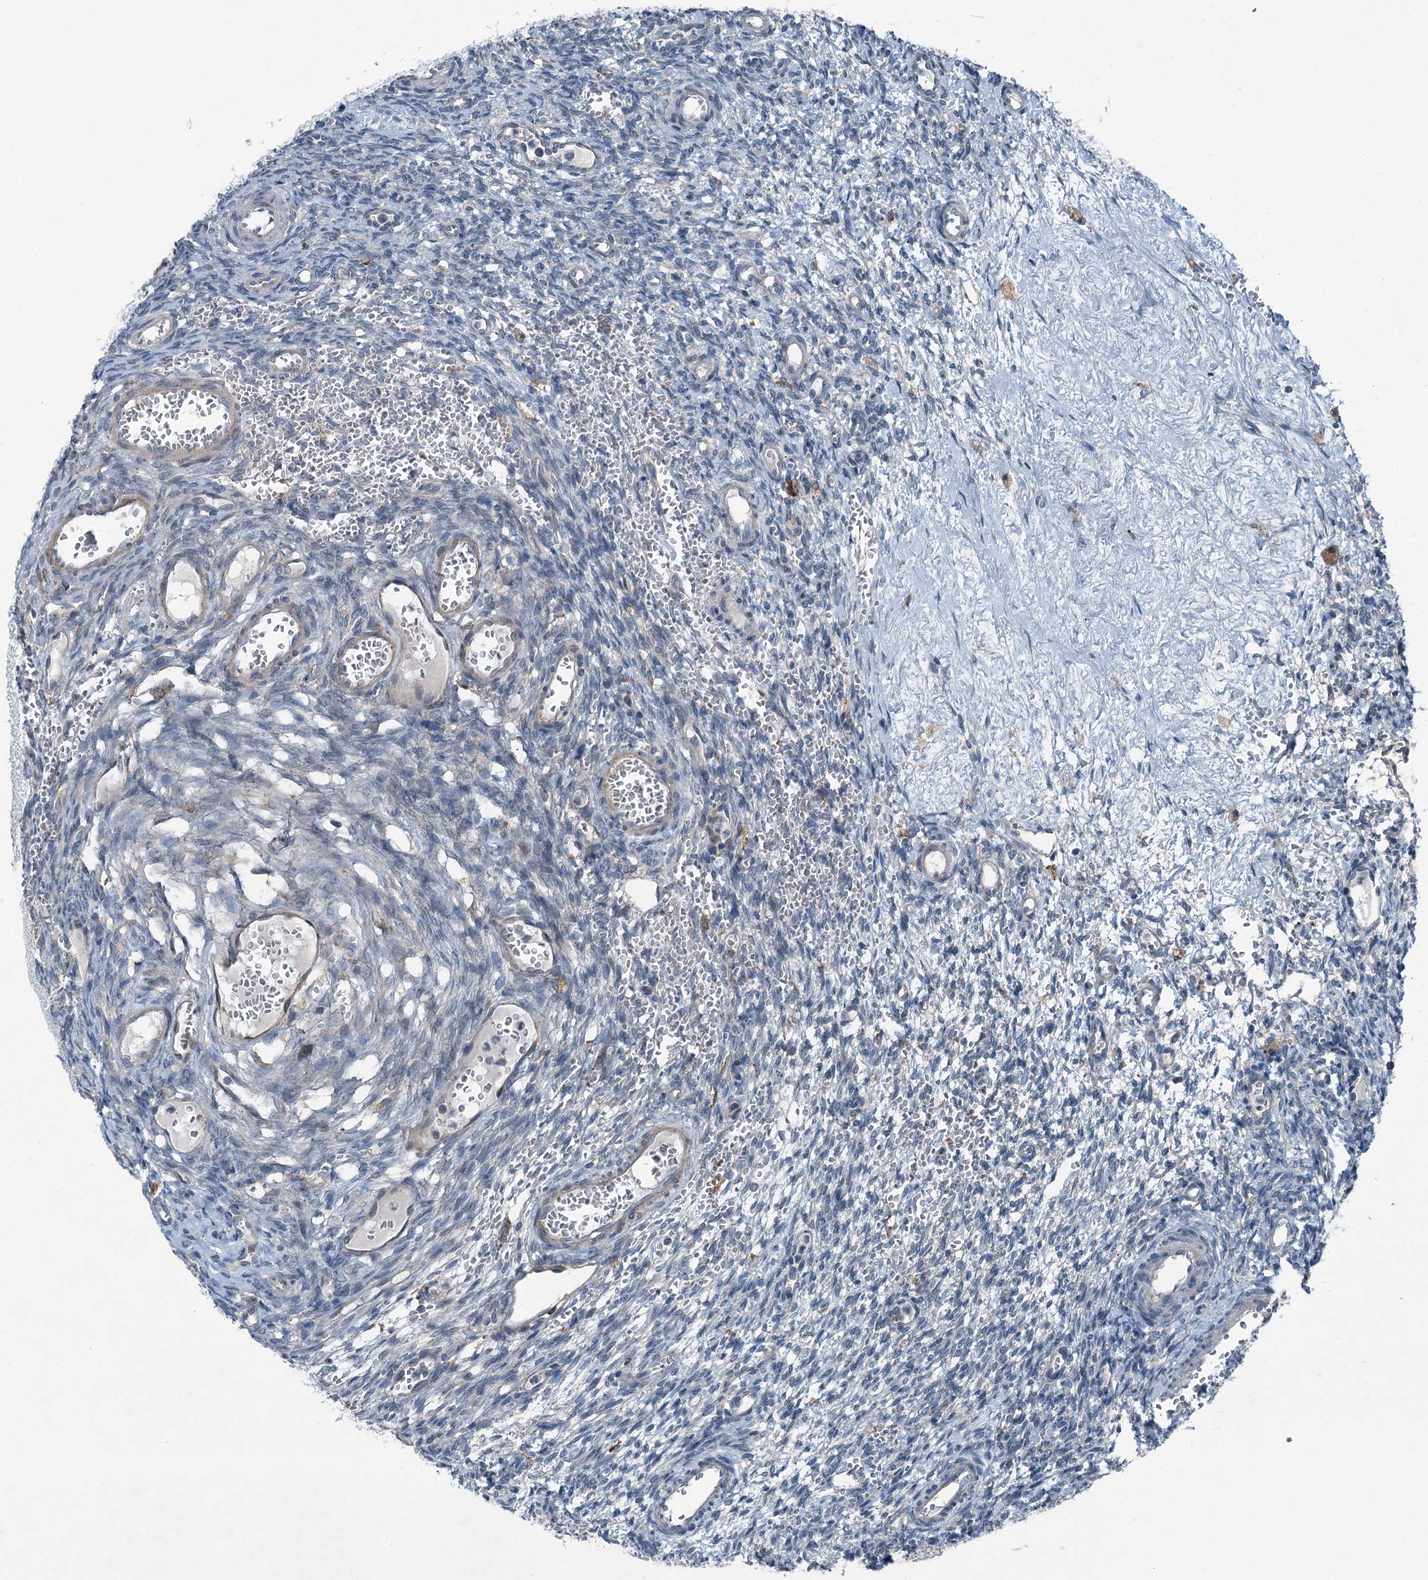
{"staining": {"intensity": "negative", "quantity": "none", "location": "none"}, "tissue": "ovary", "cell_type": "Ovarian stroma cells", "image_type": "normal", "snomed": [{"axis": "morphology", "description": "Normal tissue, NOS"}, {"axis": "topography", "description": "Ovary"}], "caption": "IHC photomicrograph of unremarkable human ovary stained for a protein (brown), which demonstrates no expression in ovarian stroma cells.", "gene": "AXL", "patient": {"sex": "female", "age": 39}}